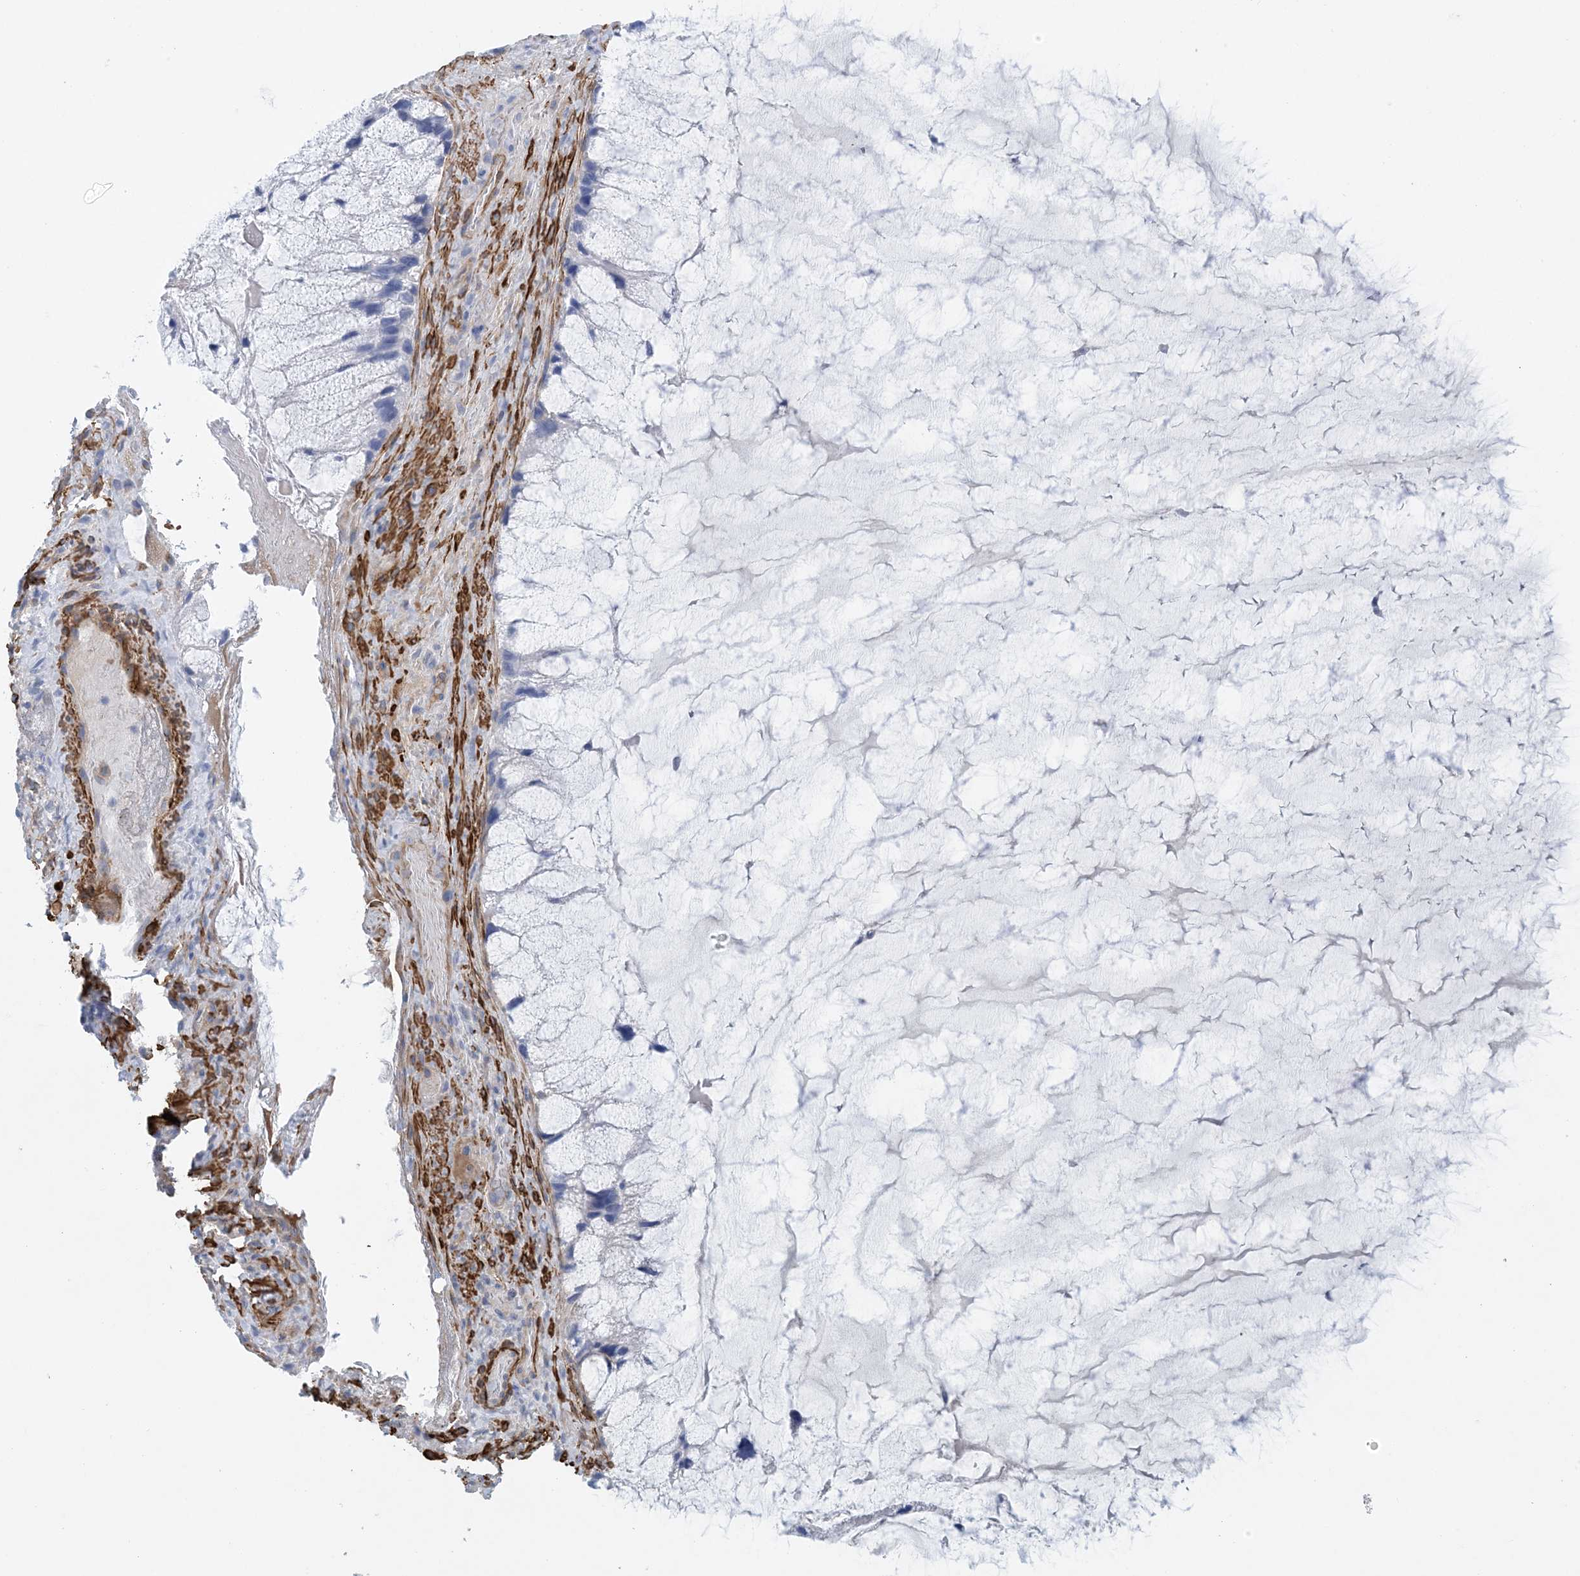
{"staining": {"intensity": "negative", "quantity": "none", "location": "none"}, "tissue": "ovarian cancer", "cell_type": "Tumor cells", "image_type": "cancer", "snomed": [{"axis": "morphology", "description": "Cystadenocarcinoma, mucinous, NOS"}, {"axis": "topography", "description": "Ovary"}], "caption": "Immunohistochemistry histopathology image of neoplastic tissue: human ovarian mucinous cystadenocarcinoma stained with DAB (3,3'-diaminobenzidine) shows no significant protein staining in tumor cells.", "gene": "SHANK1", "patient": {"sex": "female", "age": 37}}